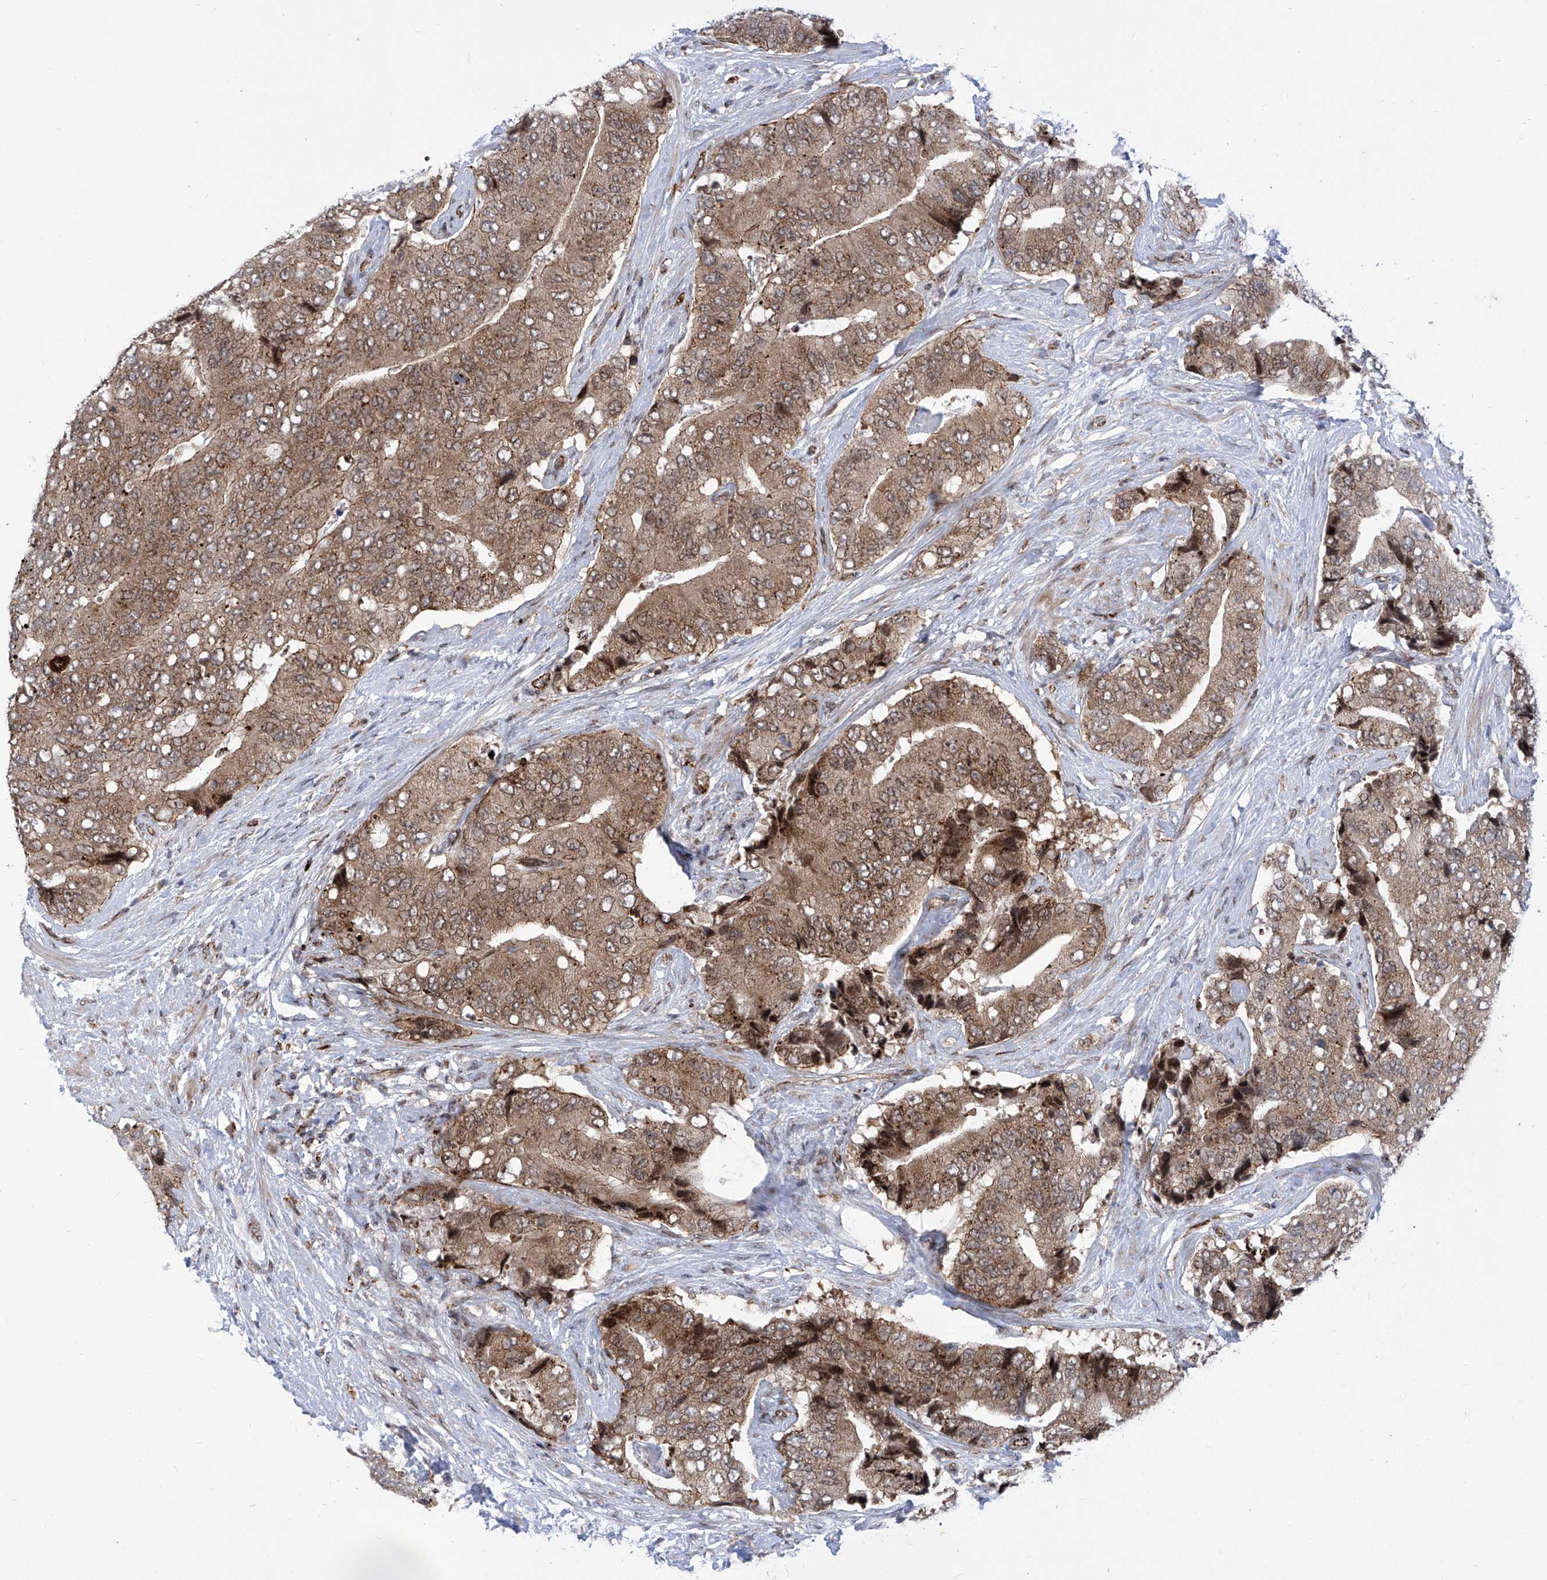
{"staining": {"intensity": "moderate", "quantity": ">75%", "location": "cytoplasmic/membranous"}, "tissue": "prostate cancer", "cell_type": "Tumor cells", "image_type": "cancer", "snomed": [{"axis": "morphology", "description": "Adenocarcinoma, High grade"}, {"axis": "topography", "description": "Prostate"}], "caption": "Prostate cancer stained for a protein (brown) demonstrates moderate cytoplasmic/membranous positive staining in approximately >75% of tumor cells.", "gene": "CEP290", "patient": {"sex": "male", "age": 70}}